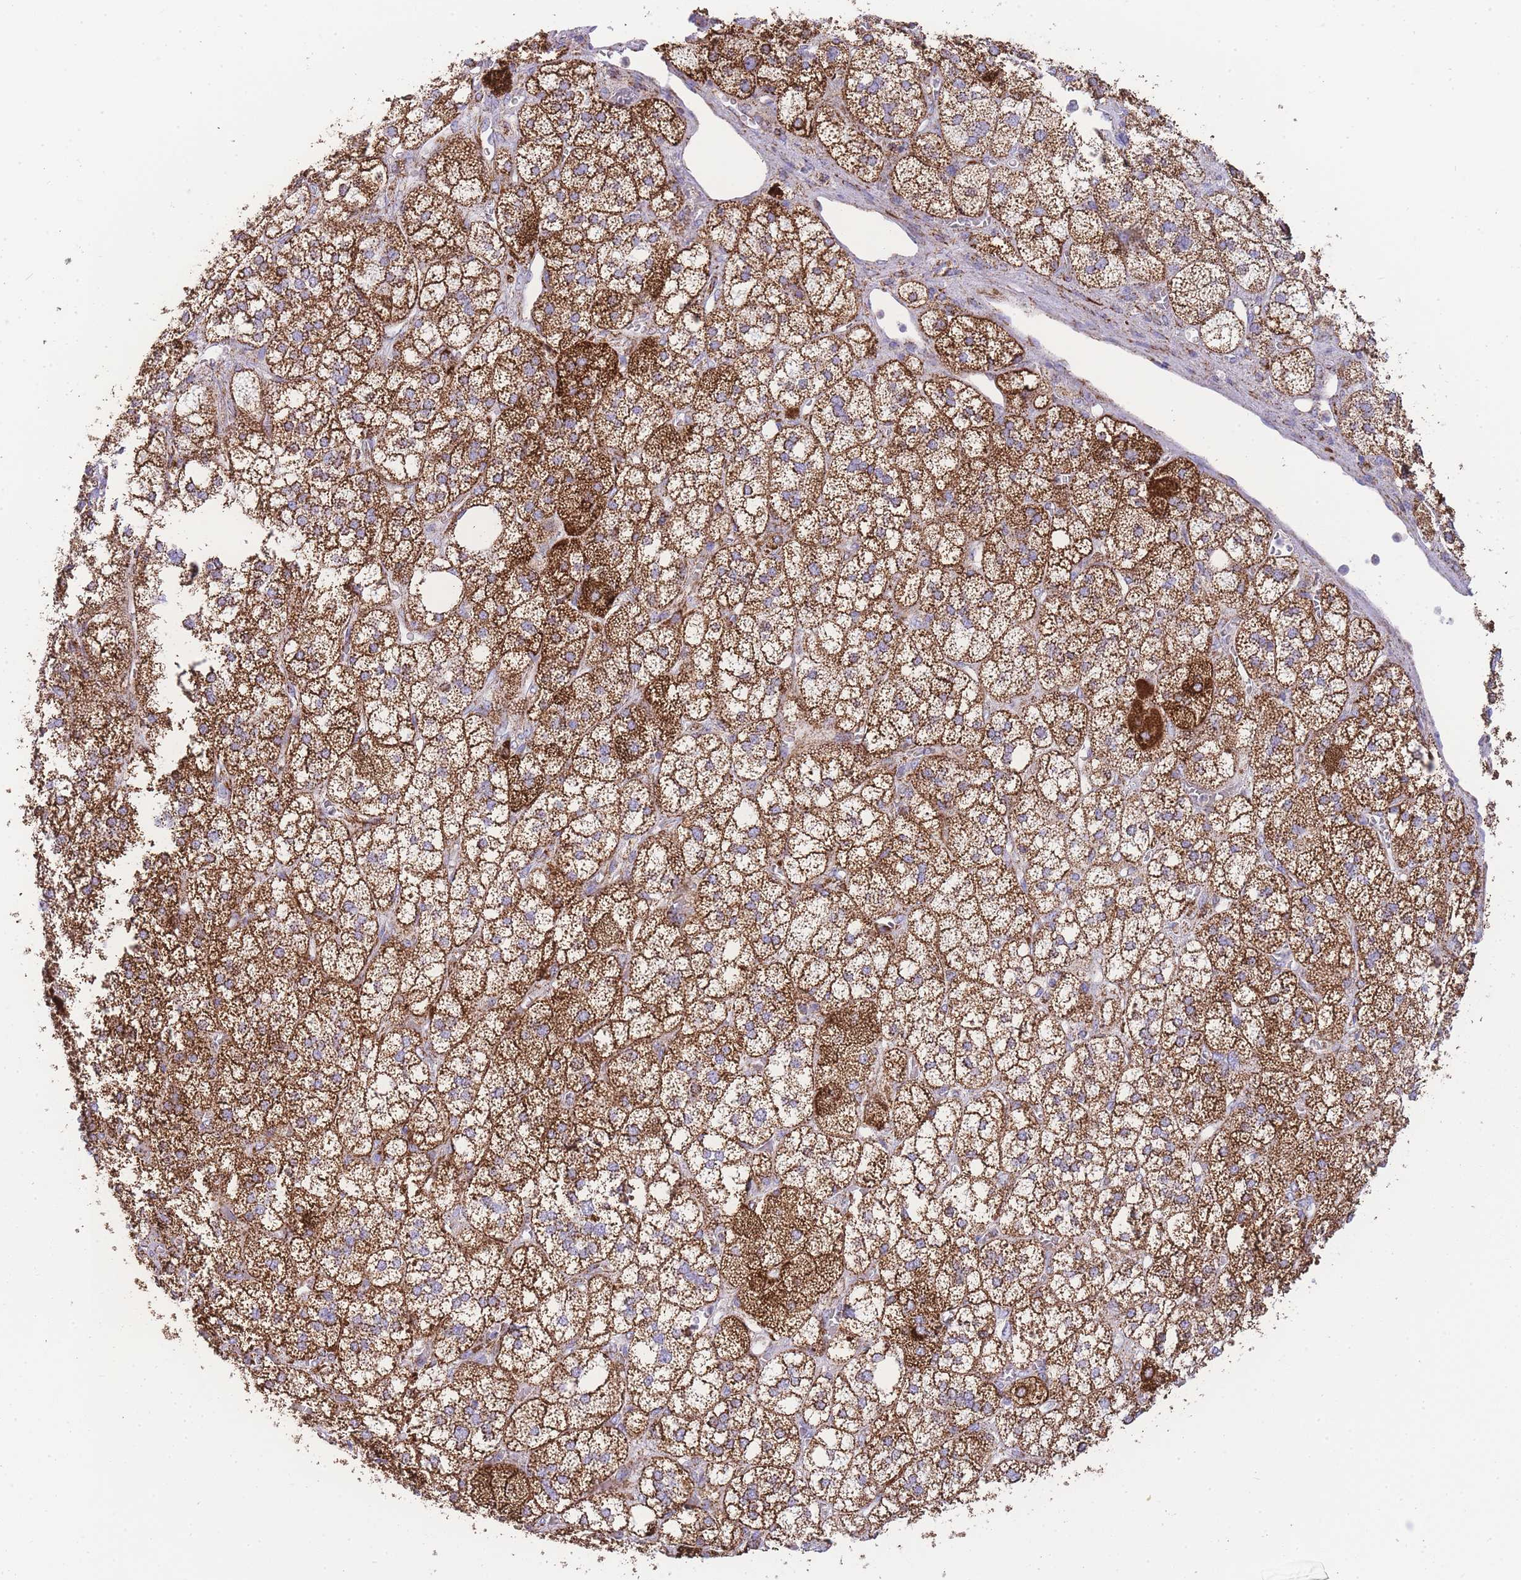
{"staining": {"intensity": "strong", "quantity": ">75%", "location": "cytoplasmic/membranous"}, "tissue": "adrenal gland", "cell_type": "Glandular cells", "image_type": "normal", "snomed": [{"axis": "morphology", "description": "Normal tissue, NOS"}, {"axis": "topography", "description": "Adrenal gland"}], "caption": "Protein expression analysis of unremarkable human adrenal gland reveals strong cytoplasmic/membranous expression in about >75% of glandular cells.", "gene": "GSTM1", "patient": {"sex": "male", "age": 61}}